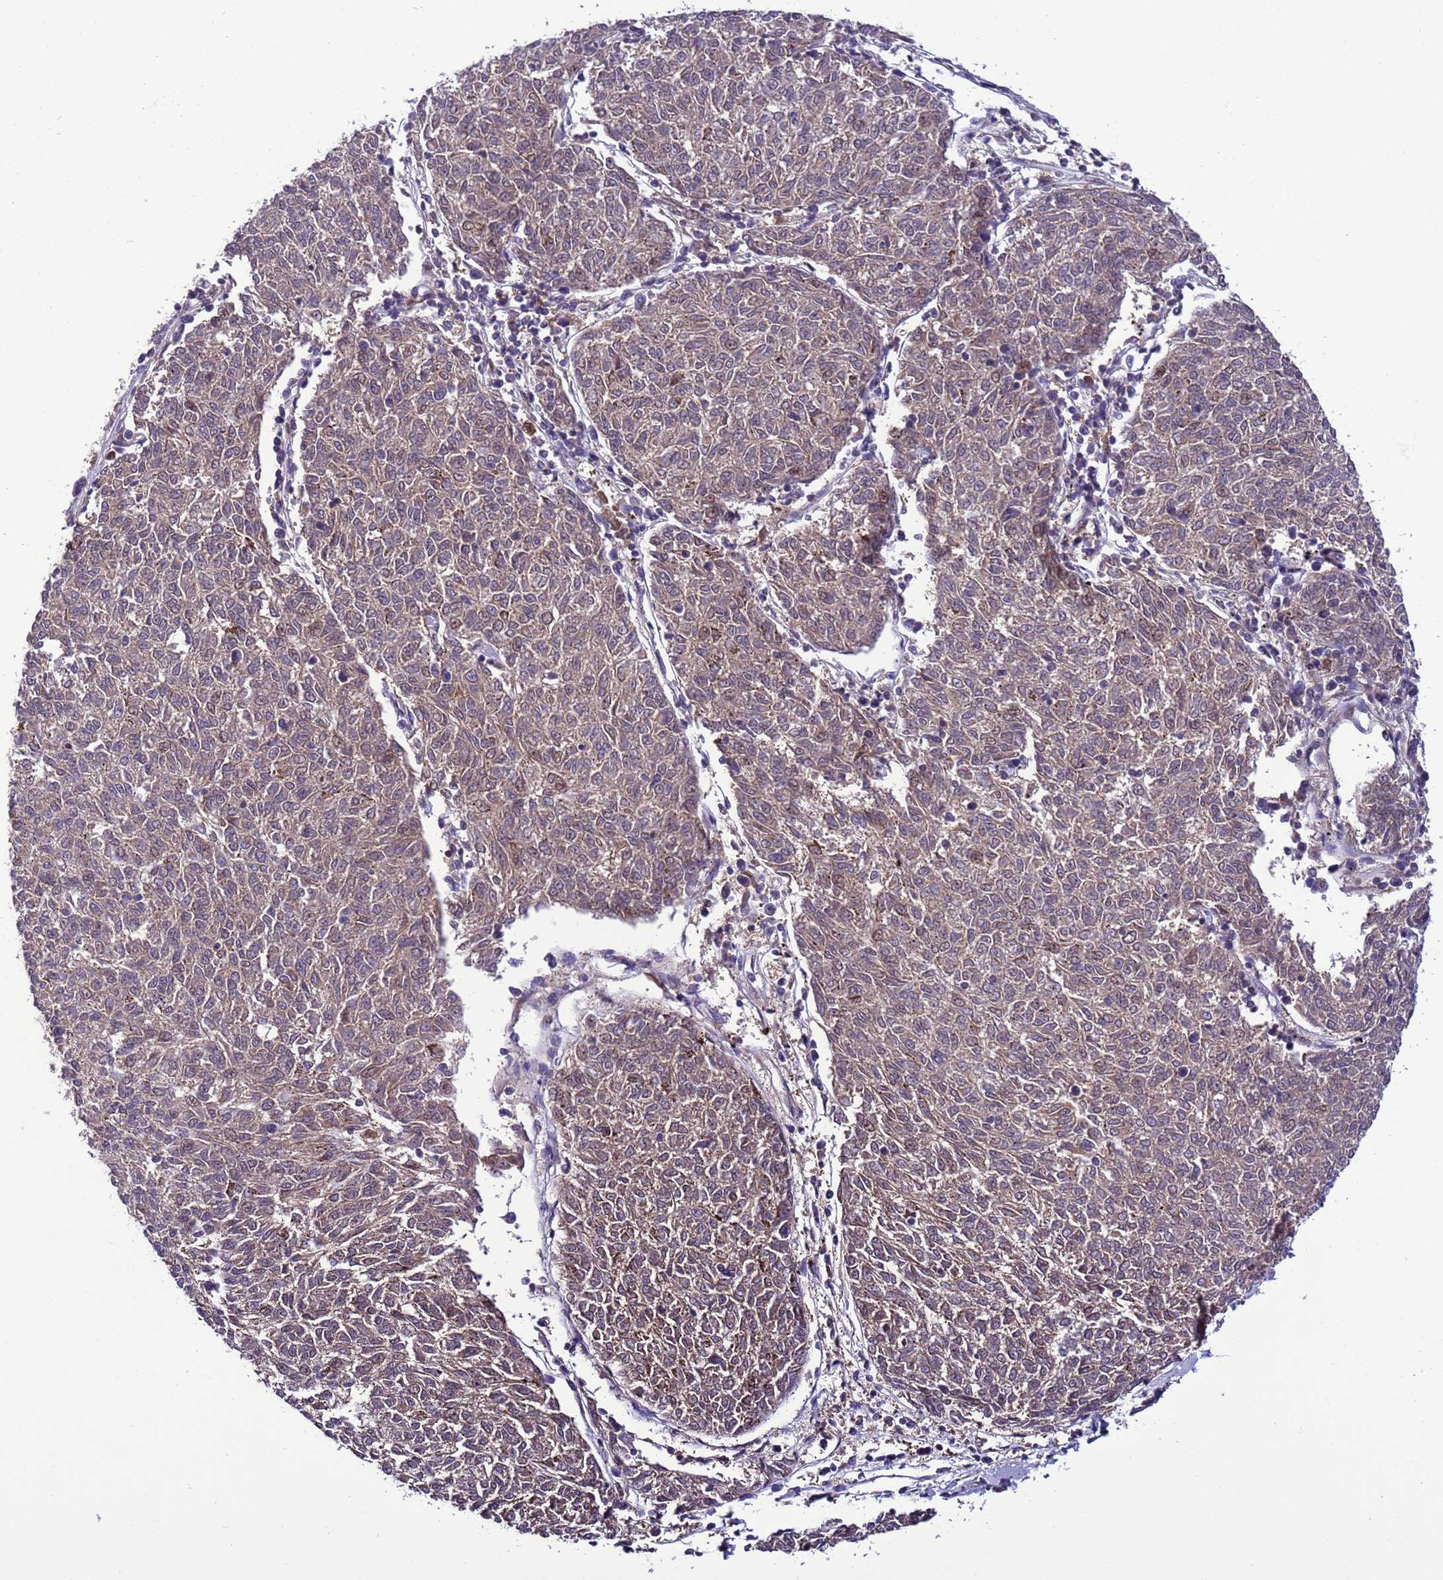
{"staining": {"intensity": "weak", "quantity": ">75%", "location": "cytoplasmic/membranous"}, "tissue": "melanoma", "cell_type": "Tumor cells", "image_type": "cancer", "snomed": [{"axis": "morphology", "description": "Malignant melanoma, NOS"}, {"axis": "topography", "description": "Skin"}], "caption": "Protein staining exhibits weak cytoplasmic/membranous staining in approximately >75% of tumor cells in malignant melanoma.", "gene": "RASD1", "patient": {"sex": "female", "age": 72}}